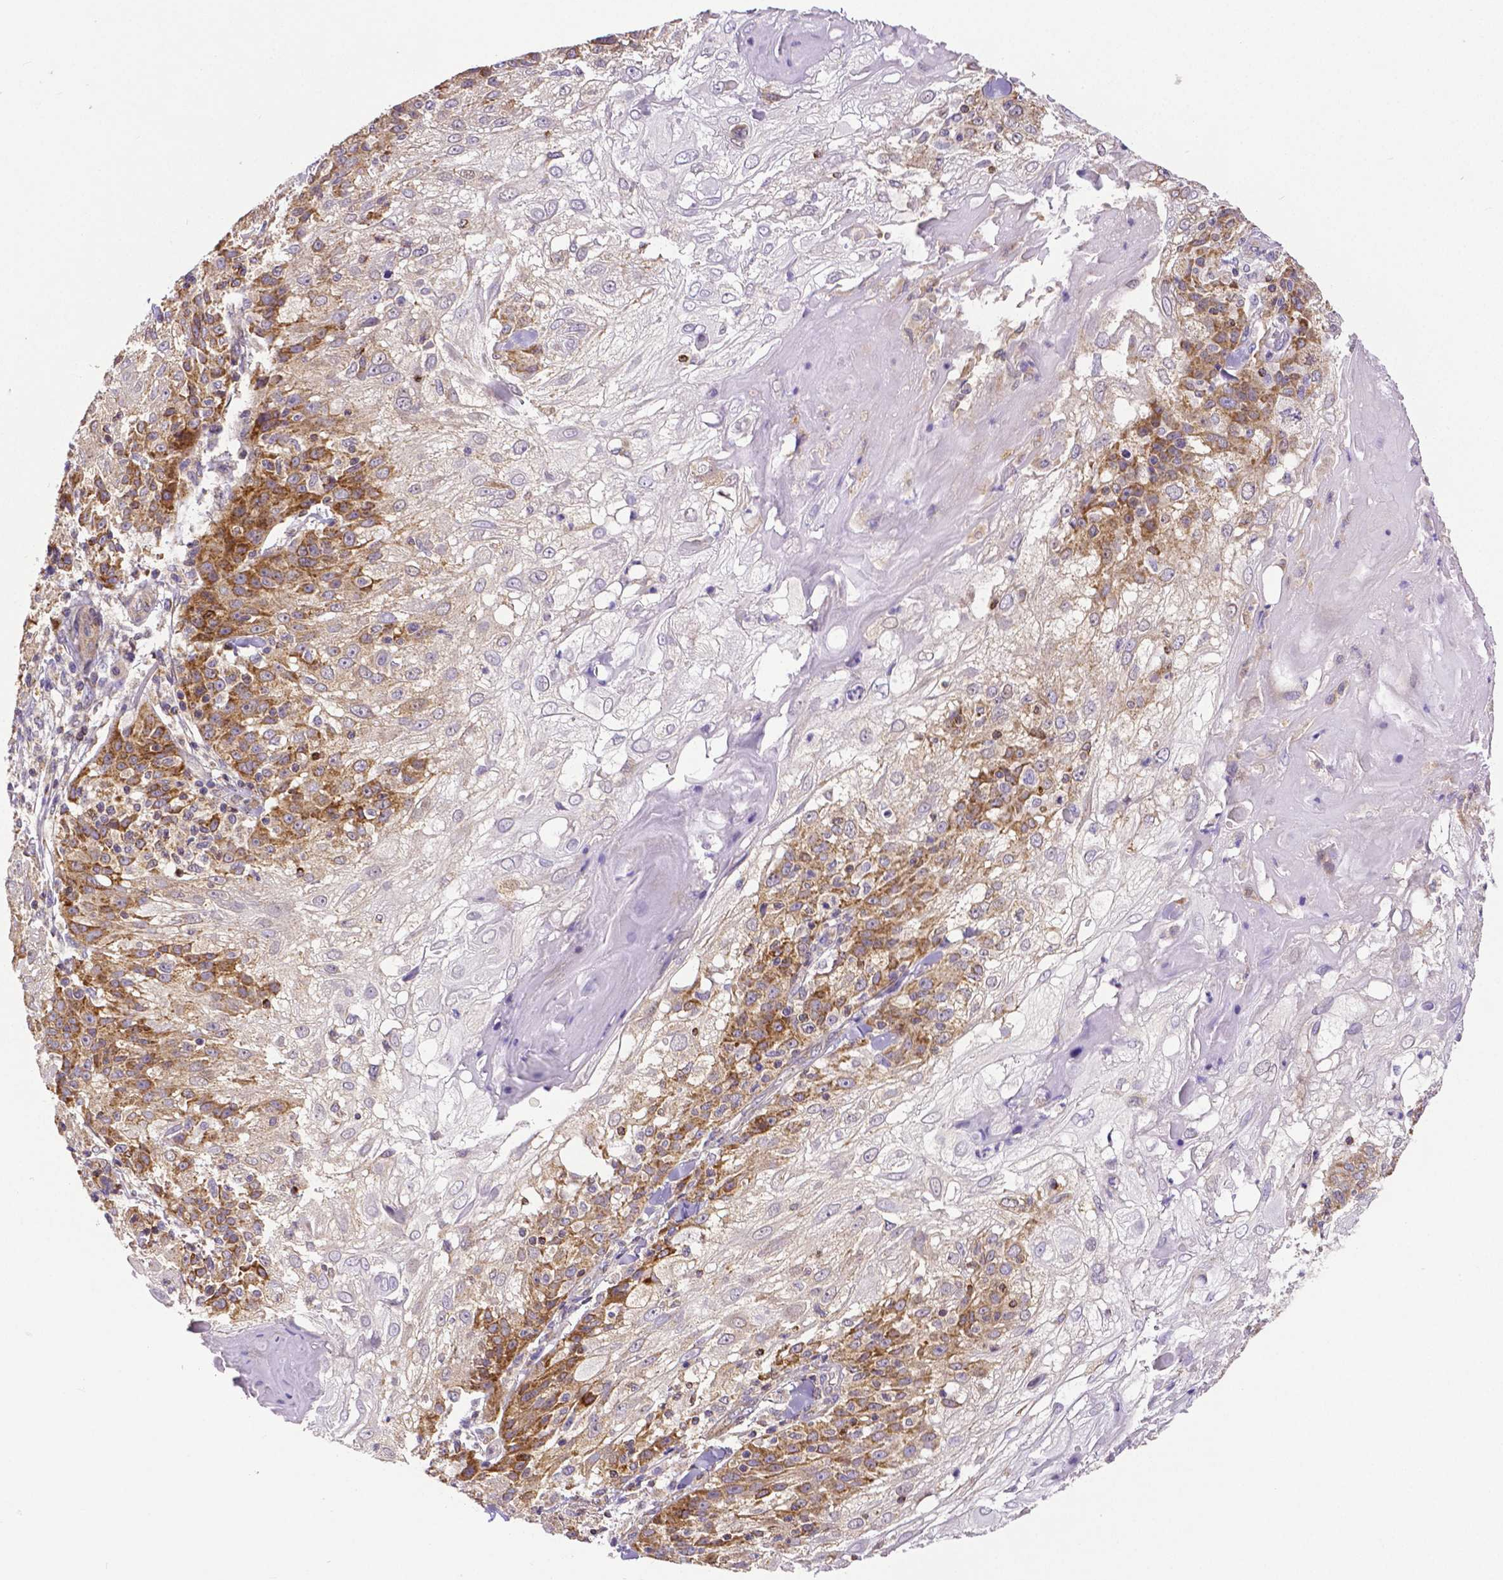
{"staining": {"intensity": "moderate", "quantity": "25%-75%", "location": "cytoplasmic/membranous"}, "tissue": "skin cancer", "cell_type": "Tumor cells", "image_type": "cancer", "snomed": [{"axis": "morphology", "description": "Normal tissue, NOS"}, {"axis": "morphology", "description": "Squamous cell carcinoma, NOS"}, {"axis": "topography", "description": "Skin"}], "caption": "Brown immunohistochemical staining in skin cancer (squamous cell carcinoma) demonstrates moderate cytoplasmic/membranous expression in about 25%-75% of tumor cells. (Brightfield microscopy of DAB IHC at high magnification).", "gene": "MCL1", "patient": {"sex": "female", "age": 83}}